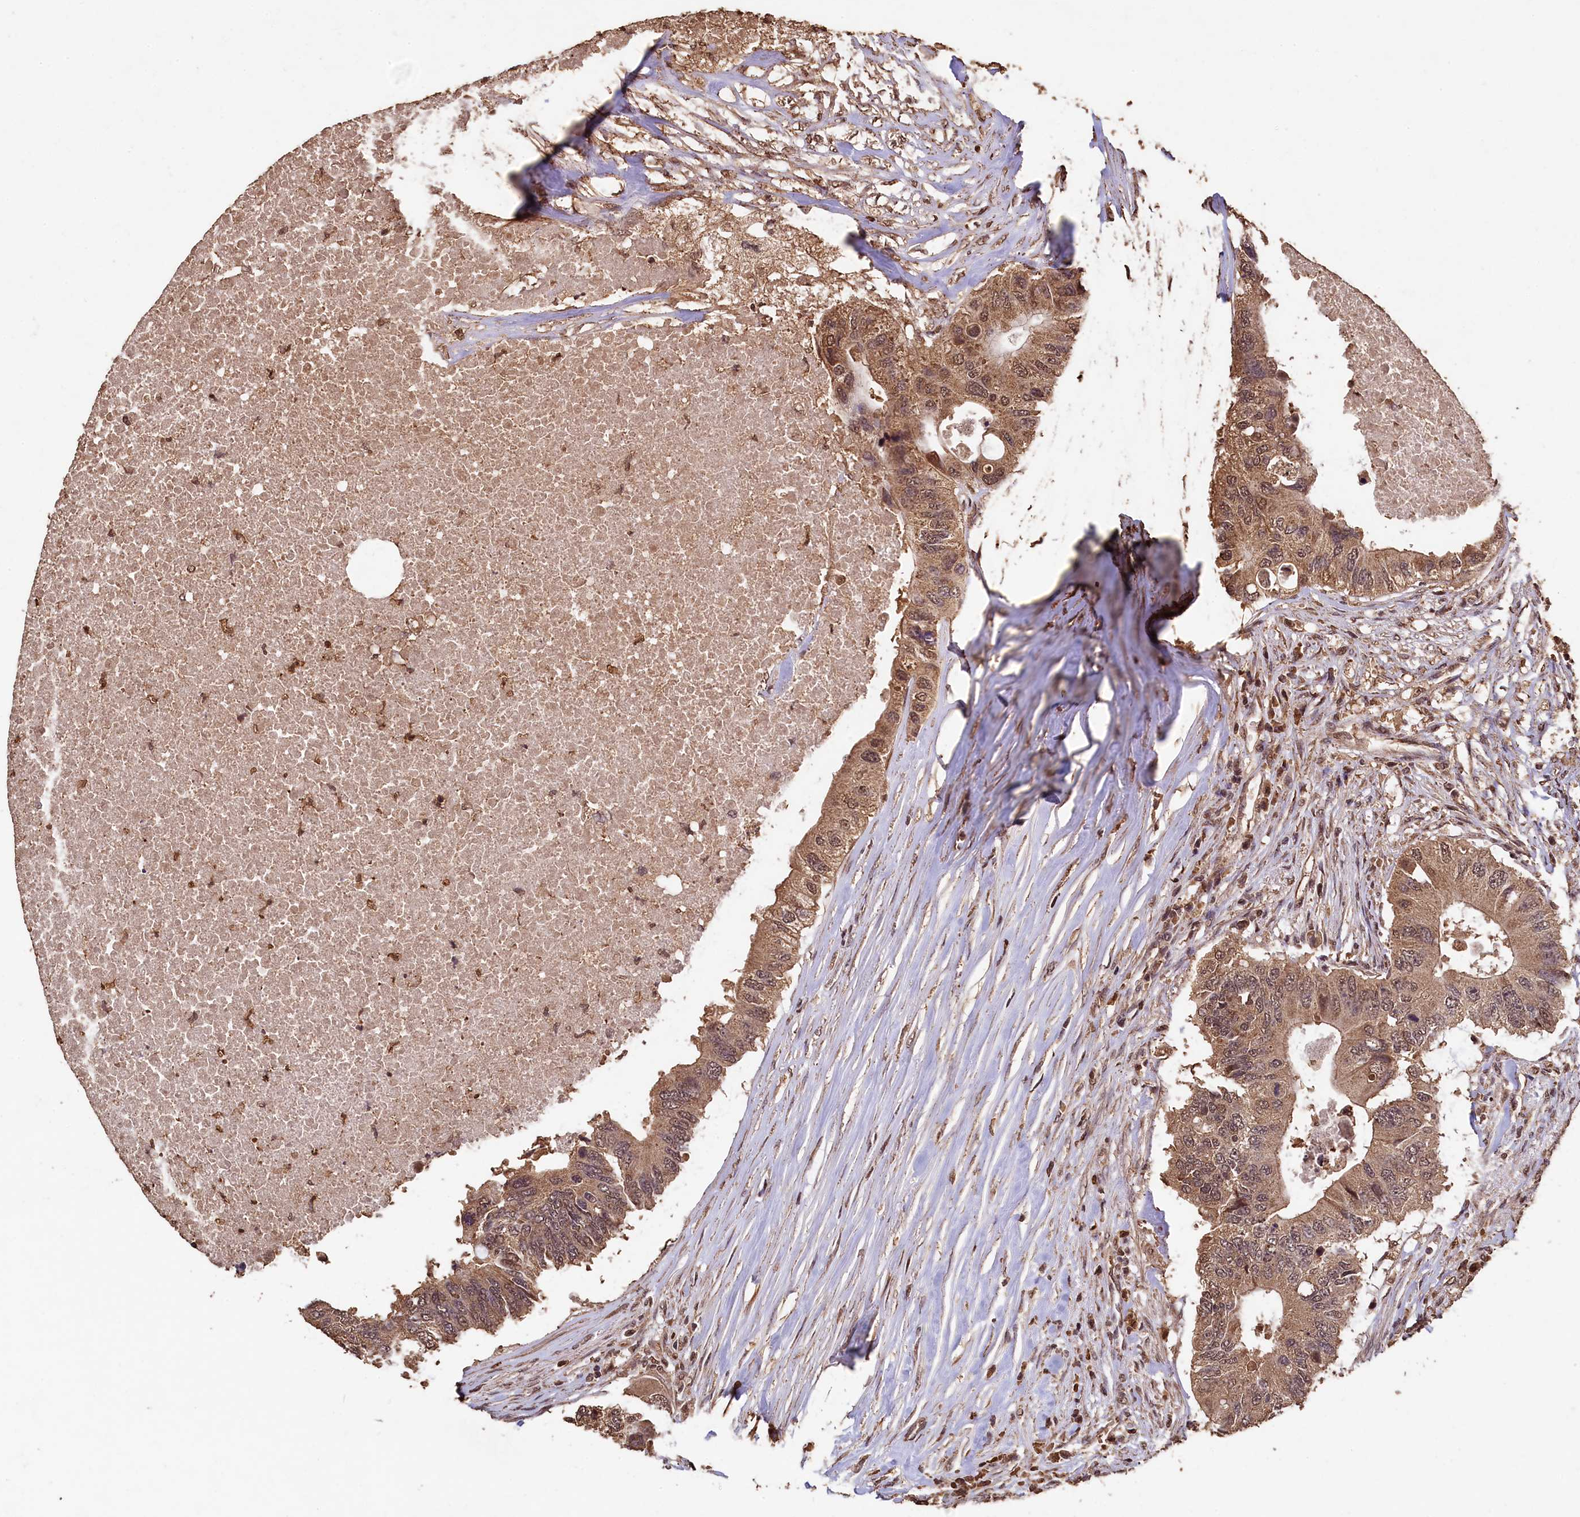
{"staining": {"intensity": "moderate", "quantity": ">75%", "location": "cytoplasmic/membranous,nuclear"}, "tissue": "colorectal cancer", "cell_type": "Tumor cells", "image_type": "cancer", "snomed": [{"axis": "morphology", "description": "Adenocarcinoma, NOS"}, {"axis": "topography", "description": "Colon"}], "caption": "Protein expression analysis of colorectal cancer shows moderate cytoplasmic/membranous and nuclear staining in approximately >75% of tumor cells.", "gene": "CEP57L1", "patient": {"sex": "male", "age": 71}}